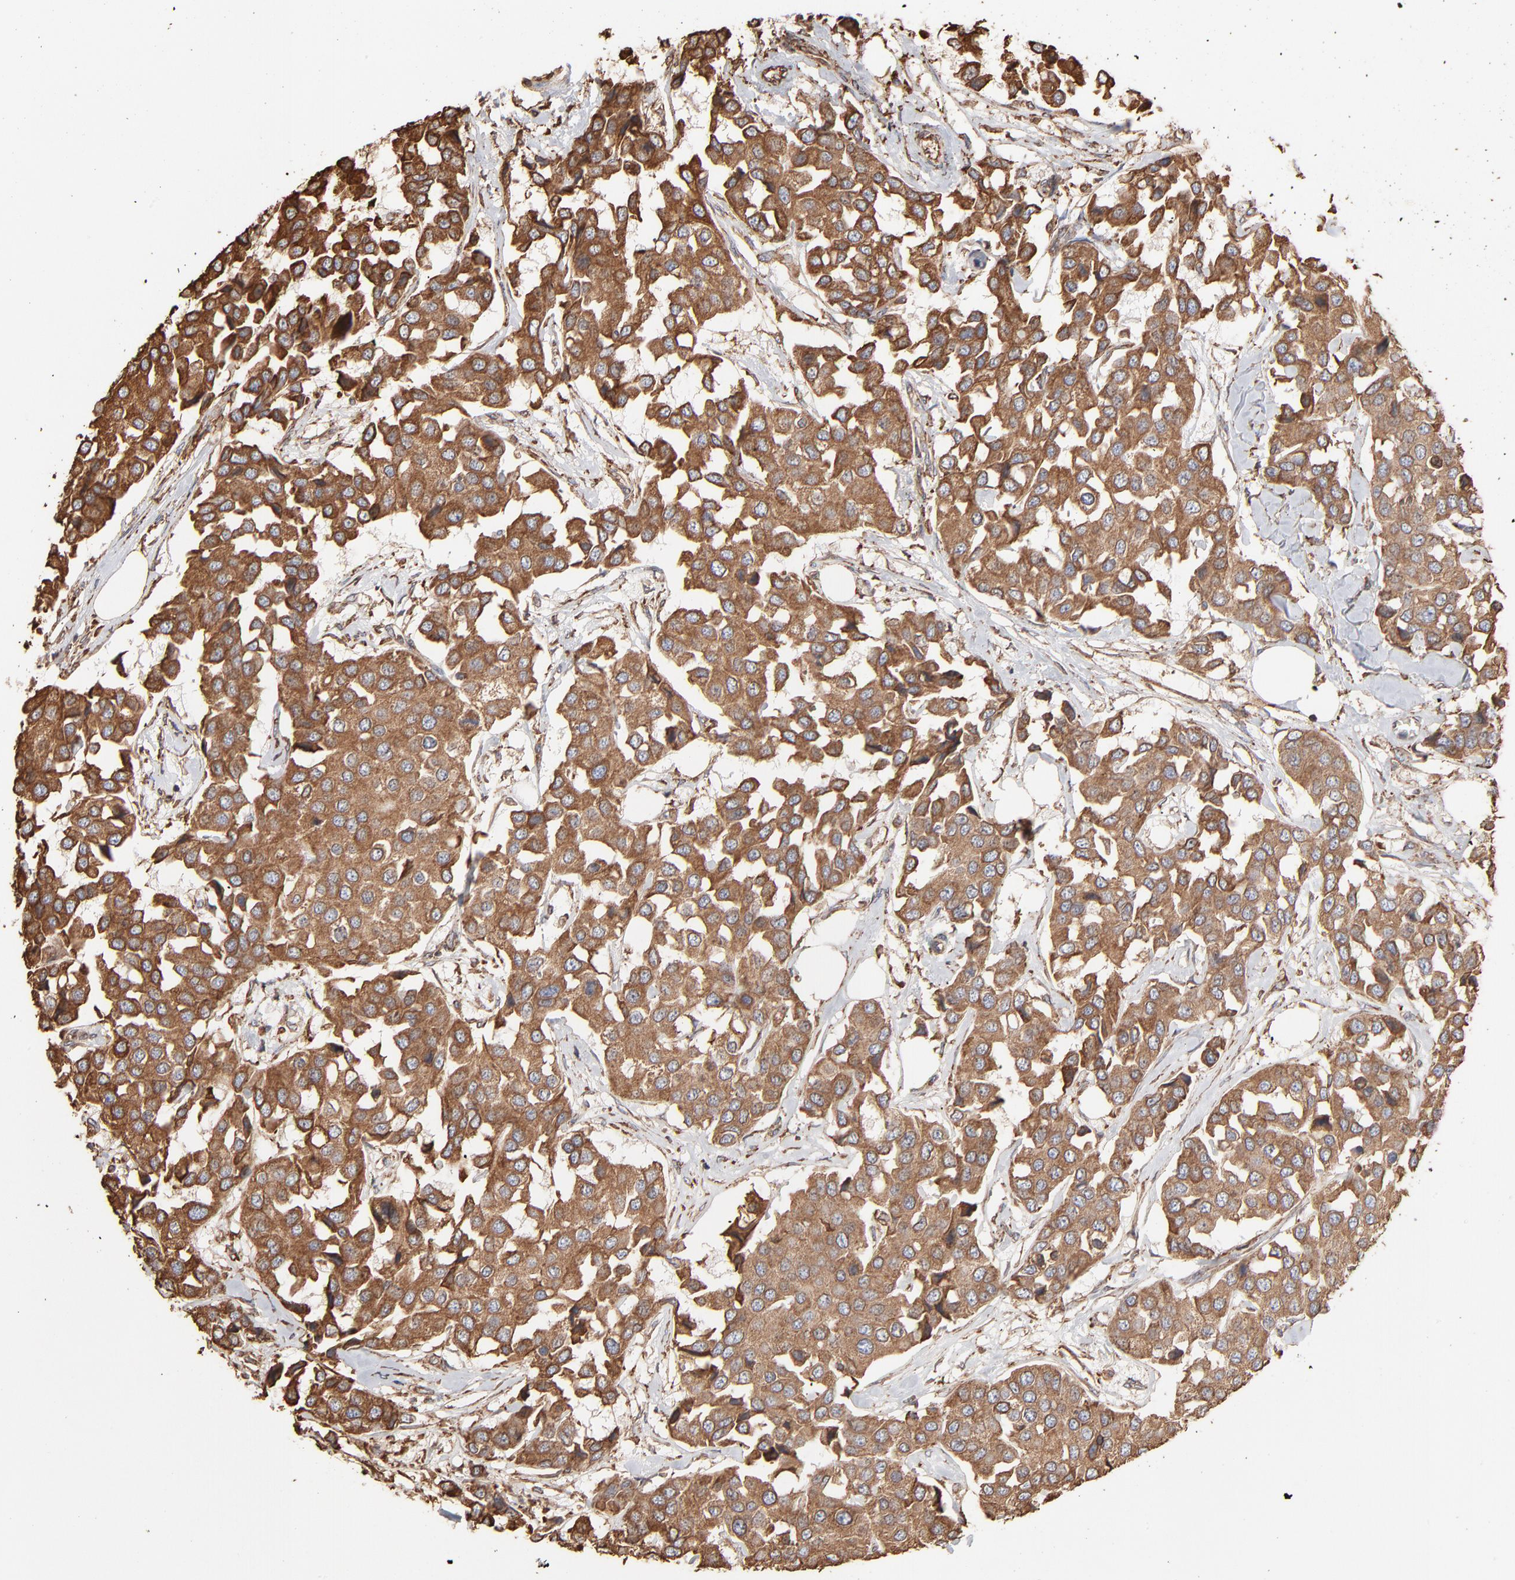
{"staining": {"intensity": "moderate", "quantity": ">75%", "location": "cytoplasmic/membranous"}, "tissue": "breast cancer", "cell_type": "Tumor cells", "image_type": "cancer", "snomed": [{"axis": "morphology", "description": "Duct carcinoma"}, {"axis": "topography", "description": "Breast"}], "caption": "Protein staining reveals moderate cytoplasmic/membranous staining in approximately >75% of tumor cells in breast cancer.", "gene": "PDIA3", "patient": {"sex": "female", "age": 80}}